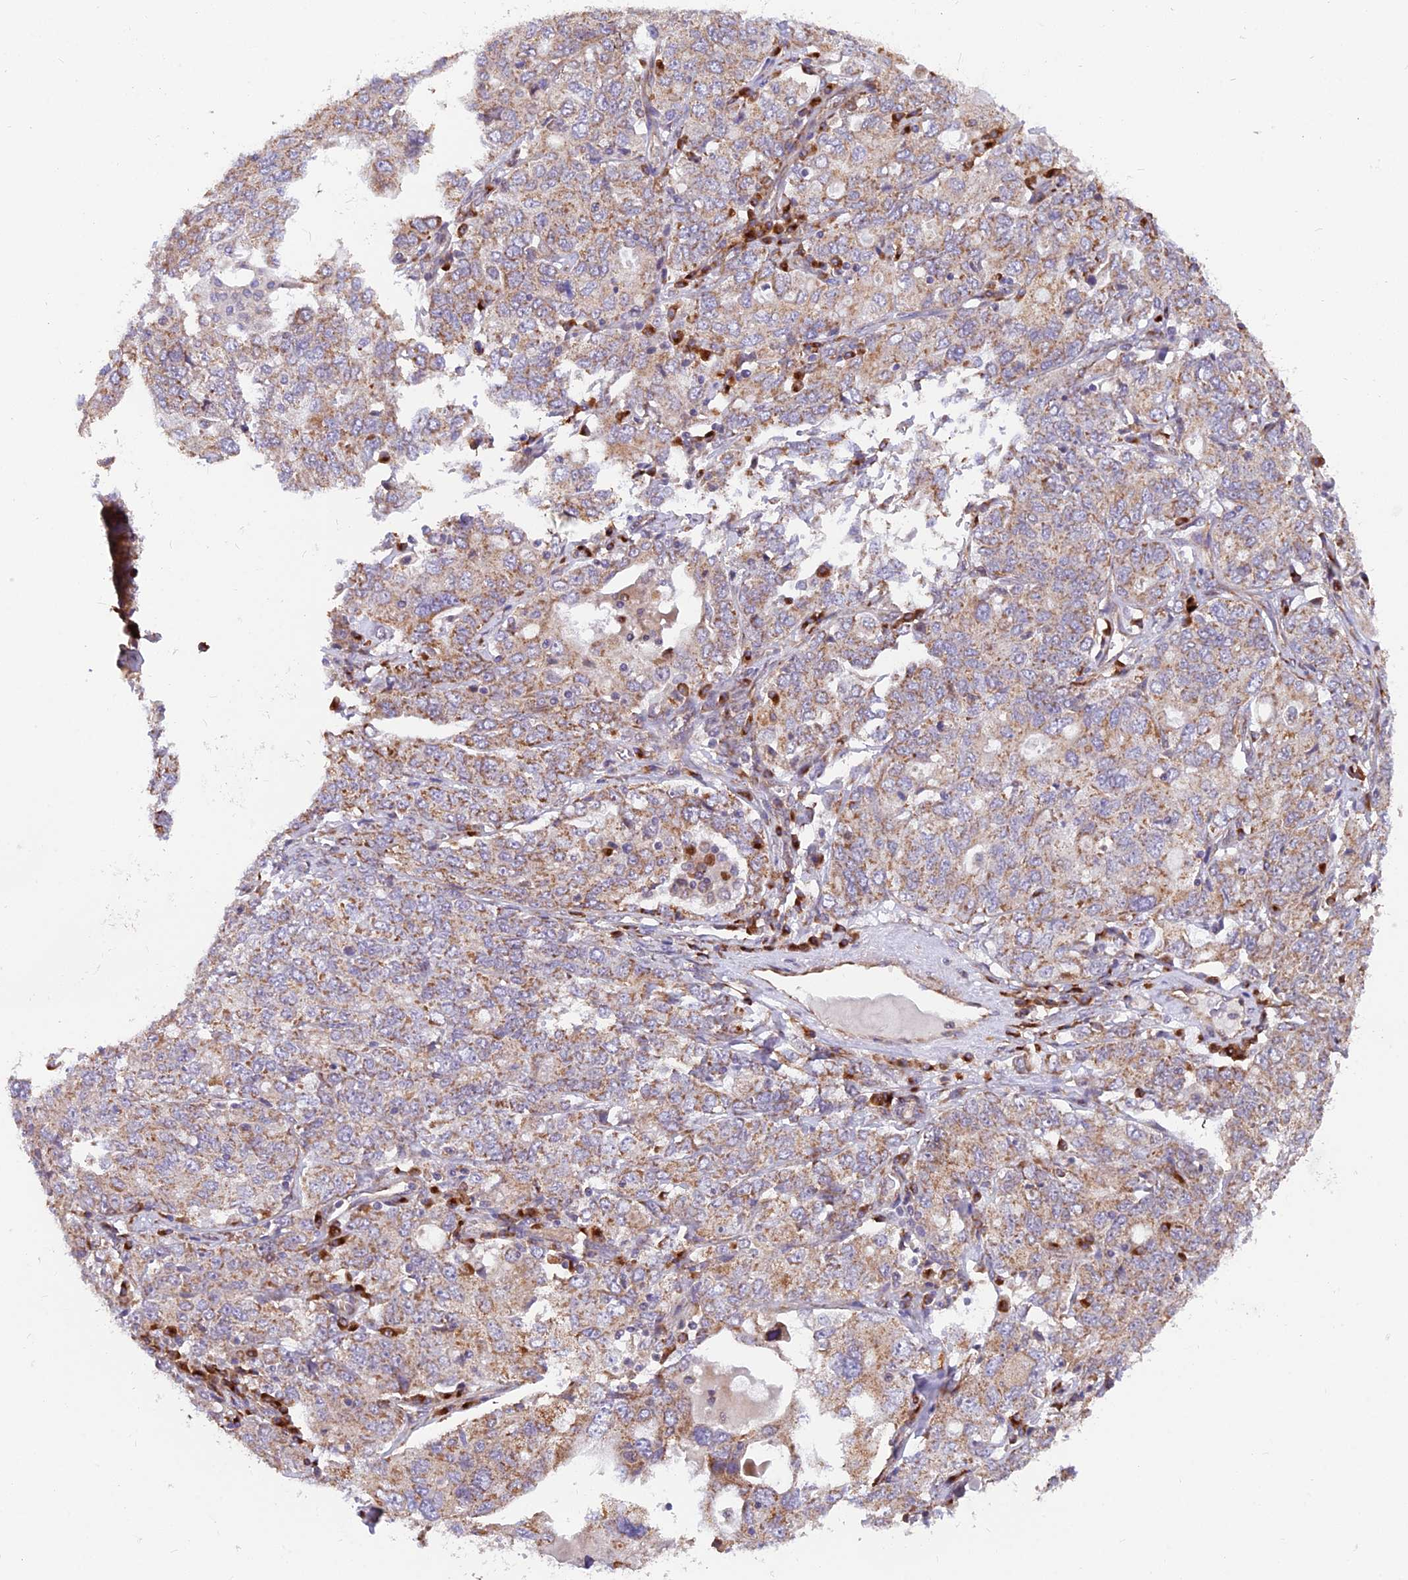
{"staining": {"intensity": "moderate", "quantity": "25%-75%", "location": "cytoplasmic/membranous"}, "tissue": "ovarian cancer", "cell_type": "Tumor cells", "image_type": "cancer", "snomed": [{"axis": "morphology", "description": "Carcinoma, endometroid"}, {"axis": "topography", "description": "Ovary"}], "caption": "Ovarian cancer (endometroid carcinoma) stained with a brown dye exhibits moderate cytoplasmic/membranous positive positivity in approximately 25%-75% of tumor cells.", "gene": "TBC1D20", "patient": {"sex": "female", "age": 62}}